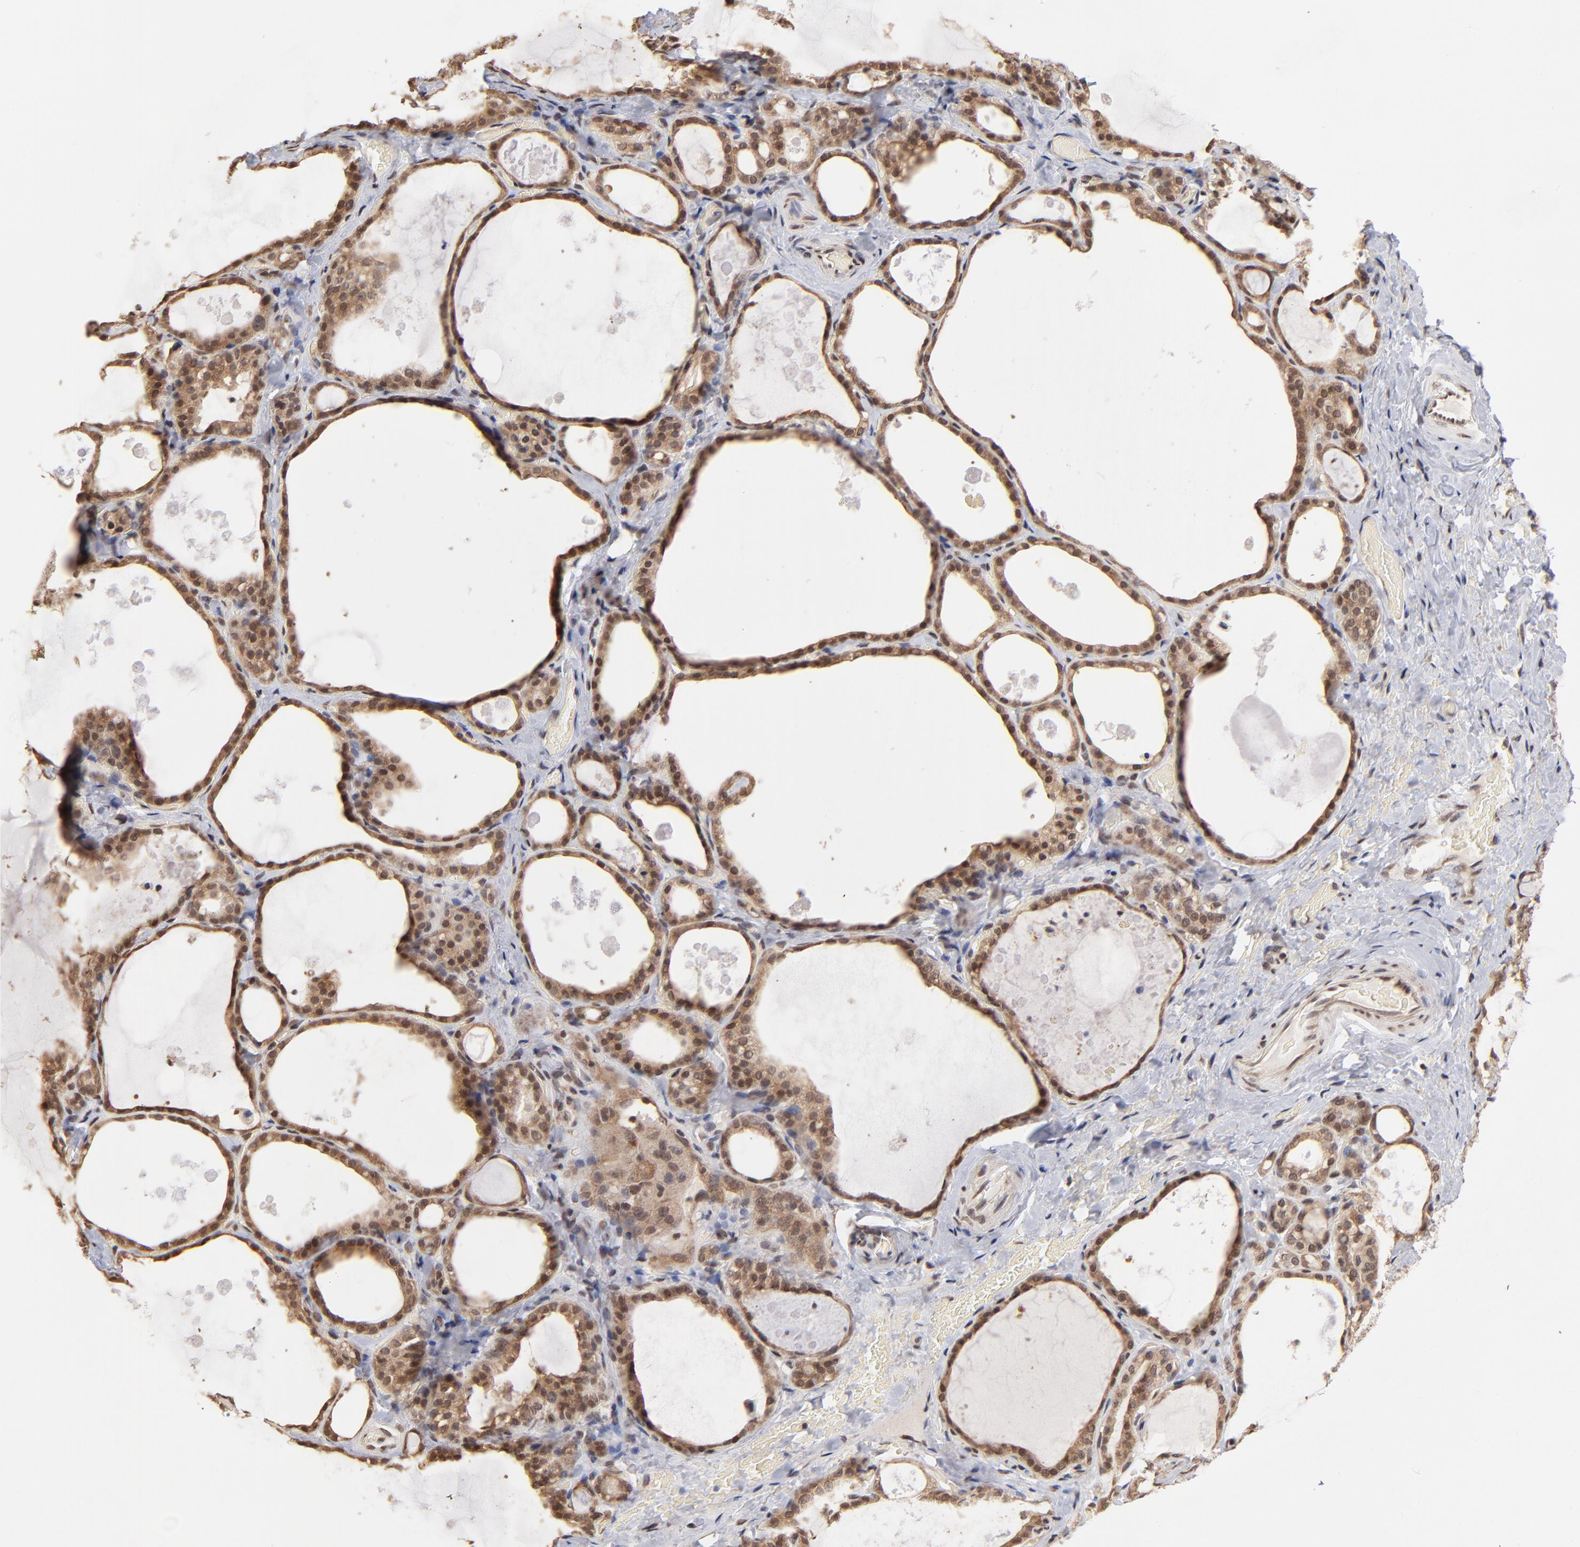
{"staining": {"intensity": "weak", "quantity": "25%-75%", "location": "cytoplasmic/membranous,nuclear"}, "tissue": "thyroid gland", "cell_type": "Glandular cells", "image_type": "normal", "snomed": [{"axis": "morphology", "description": "Normal tissue, NOS"}, {"axis": "topography", "description": "Thyroid gland"}], "caption": "Immunohistochemical staining of normal thyroid gland exhibits 25%-75% levels of weak cytoplasmic/membranous,nuclear protein positivity in about 25%-75% of glandular cells.", "gene": "BRPF1", "patient": {"sex": "male", "age": 61}}